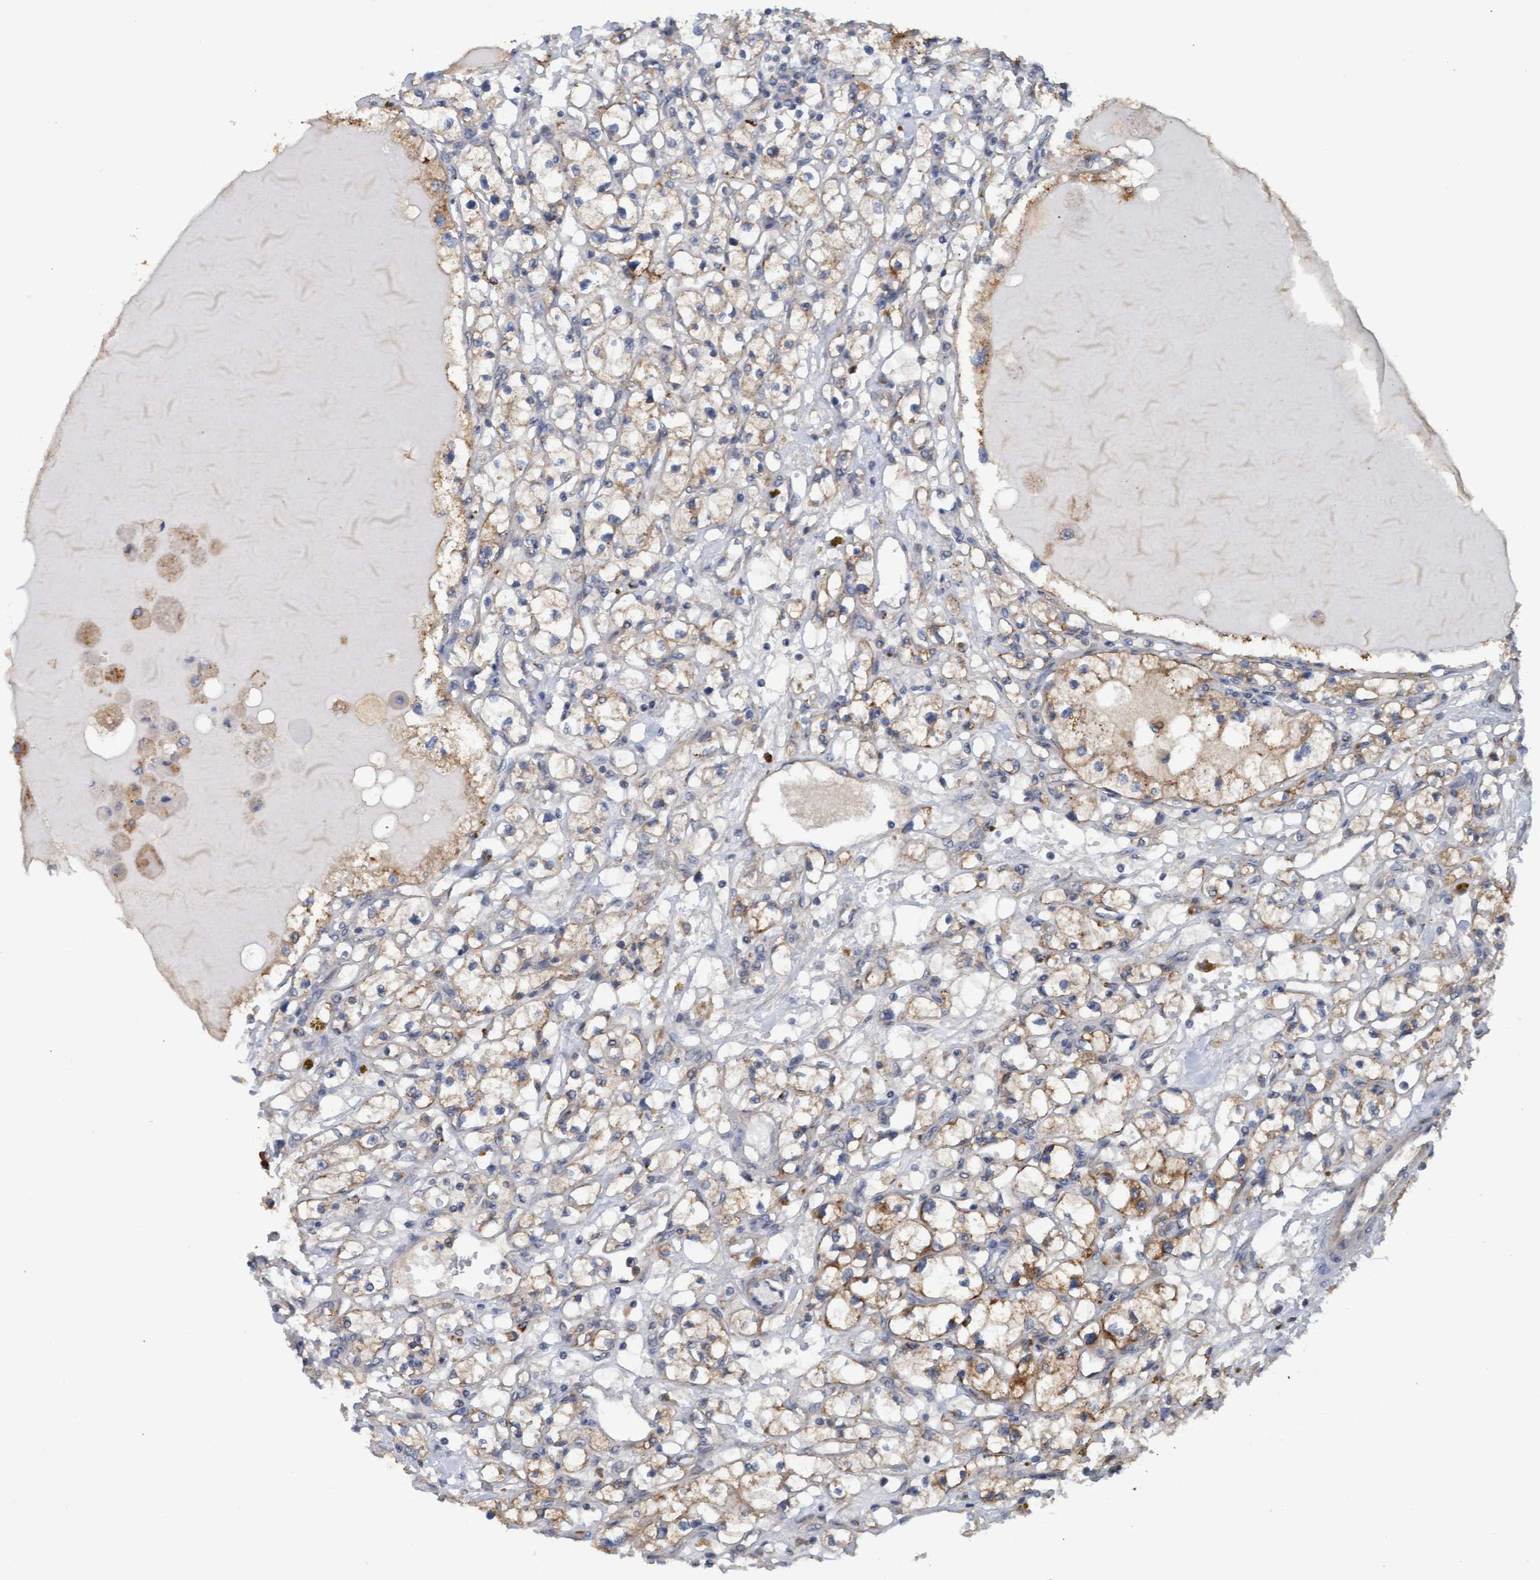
{"staining": {"intensity": "moderate", "quantity": "25%-75%", "location": "cytoplasmic/membranous"}, "tissue": "renal cancer", "cell_type": "Tumor cells", "image_type": "cancer", "snomed": [{"axis": "morphology", "description": "Adenocarcinoma, NOS"}, {"axis": "topography", "description": "Kidney"}], "caption": "Immunohistochemistry image of neoplastic tissue: renal adenocarcinoma stained using immunohistochemistry (IHC) shows medium levels of moderate protein expression localized specifically in the cytoplasmic/membranous of tumor cells, appearing as a cytoplasmic/membranous brown color.", "gene": "LRSAM1", "patient": {"sex": "male", "age": 56}}